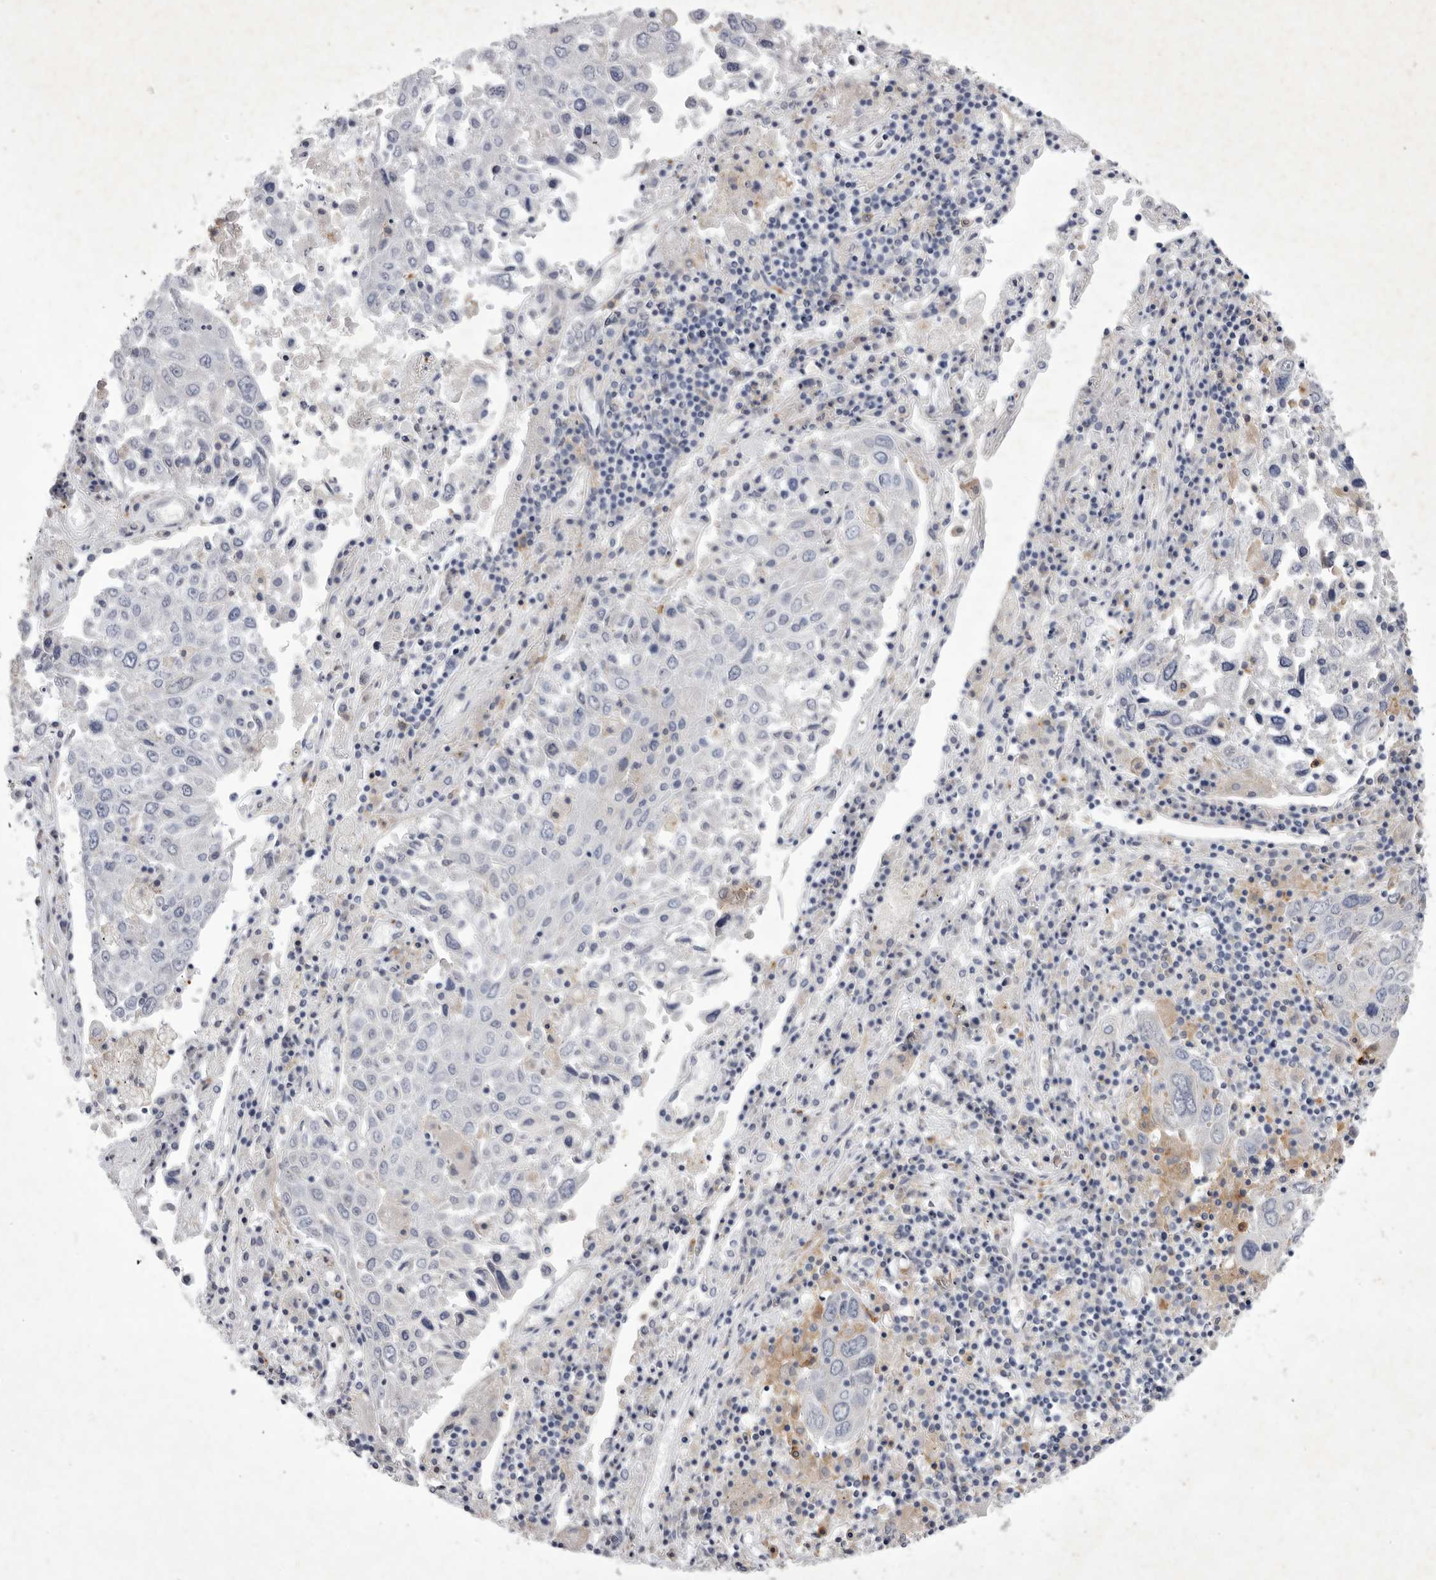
{"staining": {"intensity": "negative", "quantity": "none", "location": "none"}, "tissue": "lung cancer", "cell_type": "Tumor cells", "image_type": "cancer", "snomed": [{"axis": "morphology", "description": "Squamous cell carcinoma, NOS"}, {"axis": "topography", "description": "Lung"}], "caption": "Immunohistochemistry photomicrograph of squamous cell carcinoma (lung) stained for a protein (brown), which exhibits no expression in tumor cells.", "gene": "SIGLEC10", "patient": {"sex": "male", "age": 65}}